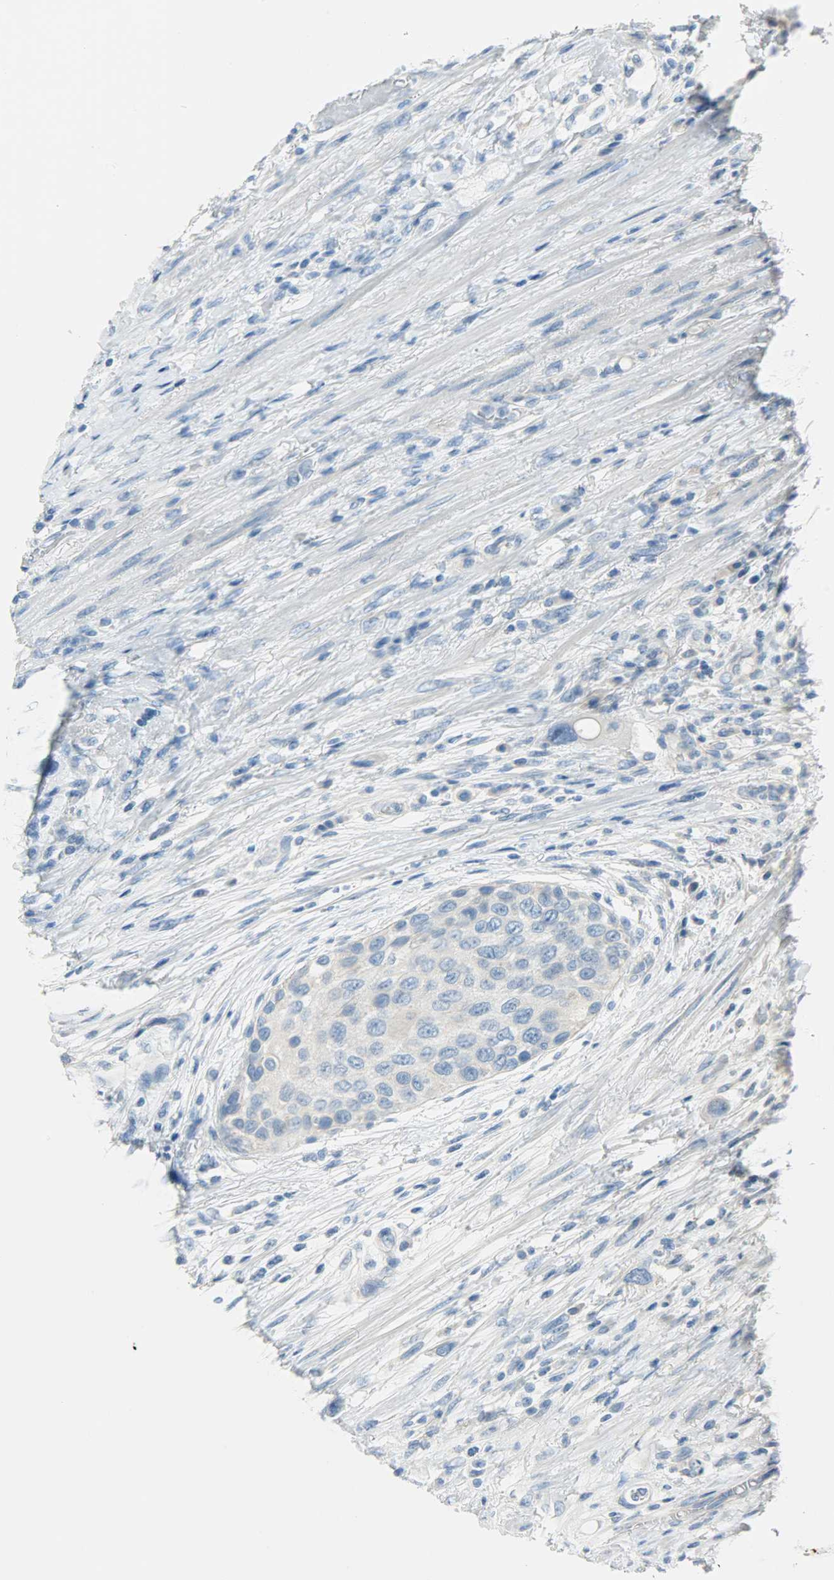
{"staining": {"intensity": "negative", "quantity": "none", "location": "none"}, "tissue": "urothelial cancer", "cell_type": "Tumor cells", "image_type": "cancer", "snomed": [{"axis": "morphology", "description": "Urothelial carcinoma, High grade"}, {"axis": "topography", "description": "Urinary bladder"}], "caption": "A photomicrograph of human urothelial cancer is negative for staining in tumor cells.", "gene": "PROM1", "patient": {"sex": "female", "age": 56}}